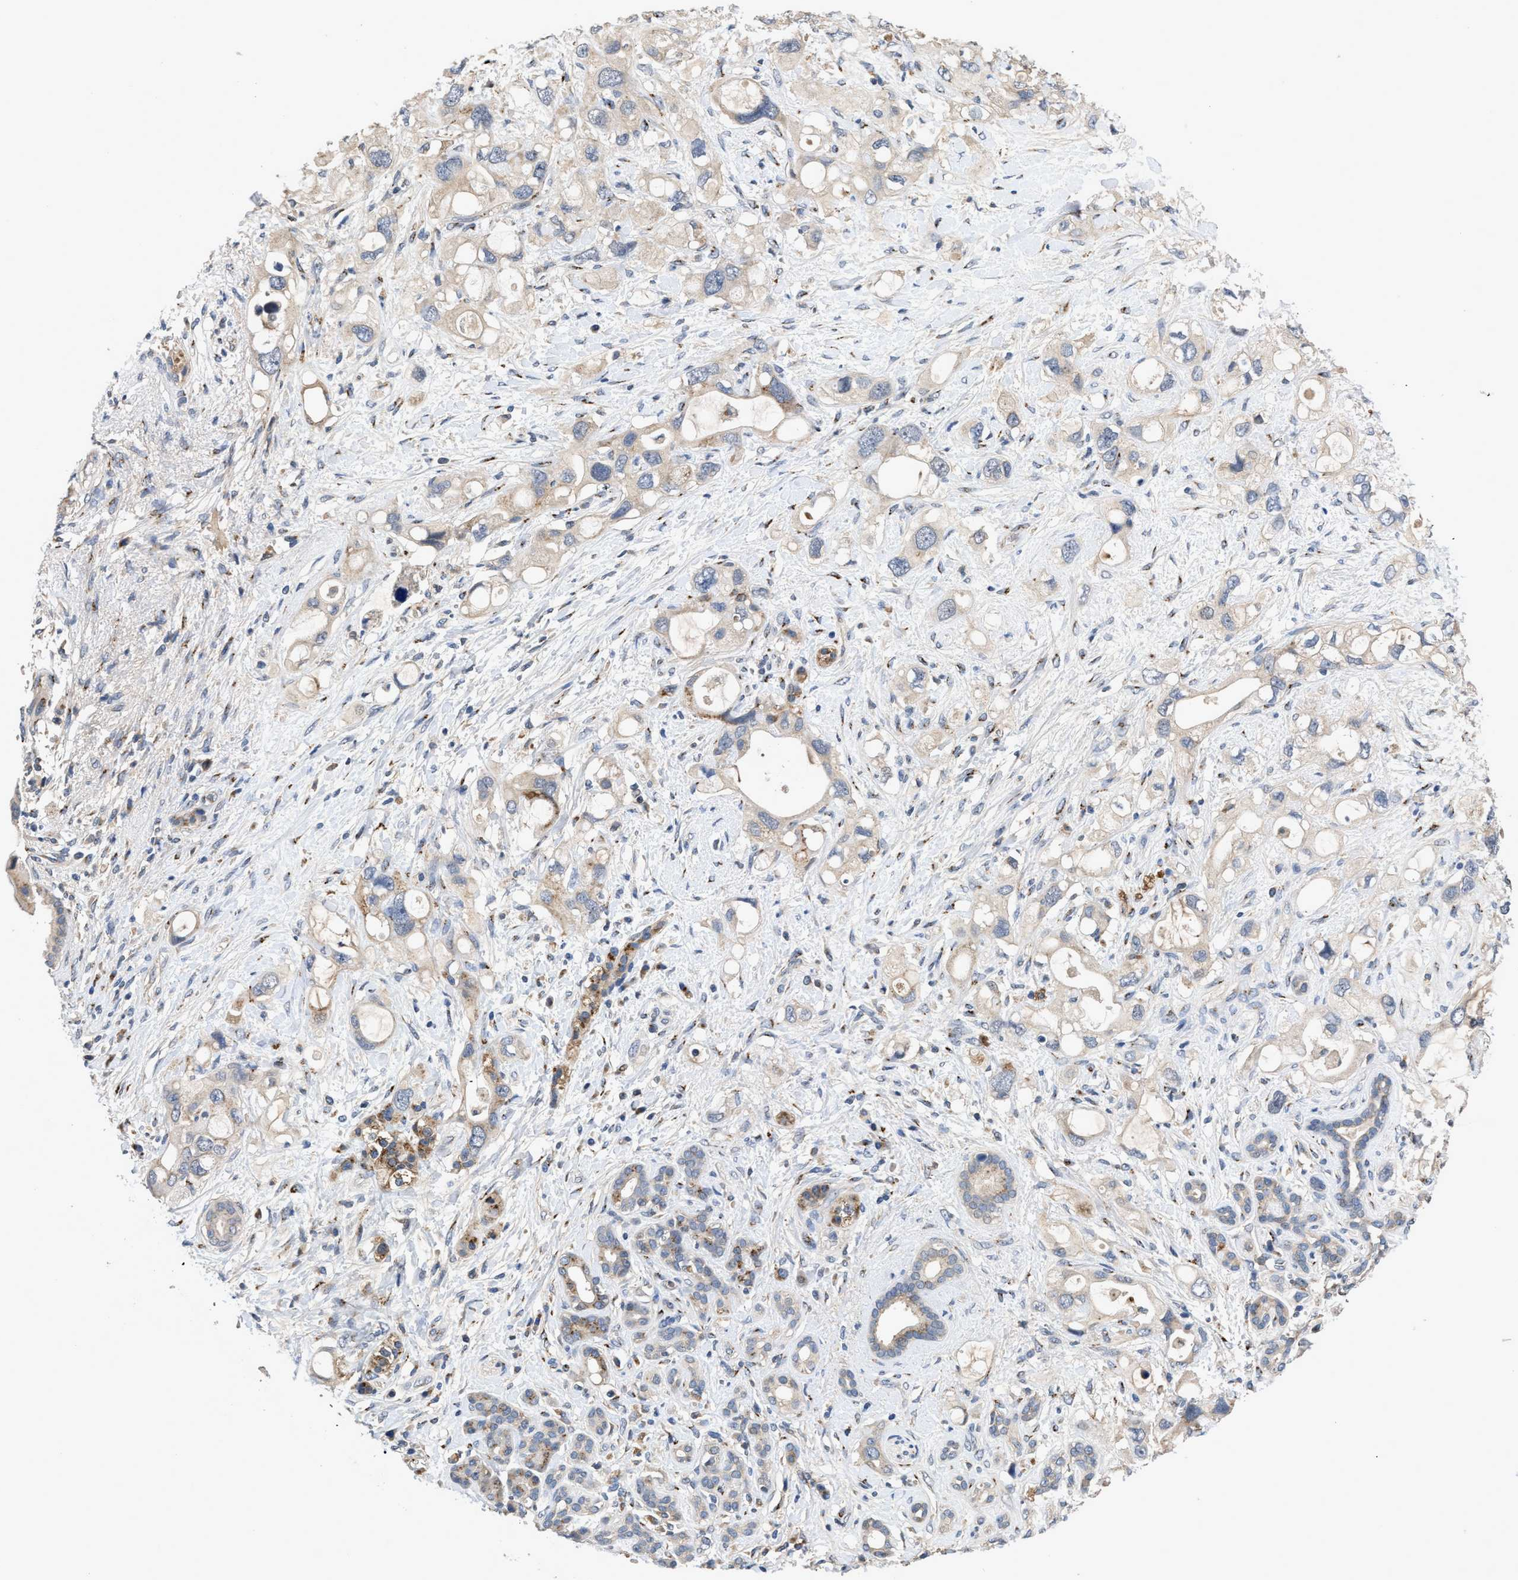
{"staining": {"intensity": "negative", "quantity": "none", "location": "none"}, "tissue": "pancreatic cancer", "cell_type": "Tumor cells", "image_type": "cancer", "snomed": [{"axis": "morphology", "description": "Adenocarcinoma, NOS"}, {"axis": "topography", "description": "Pancreas"}], "caption": "Immunohistochemistry (IHC) micrograph of neoplastic tissue: pancreatic cancer stained with DAB exhibits no significant protein positivity in tumor cells.", "gene": "SIK2", "patient": {"sex": "female", "age": 56}}